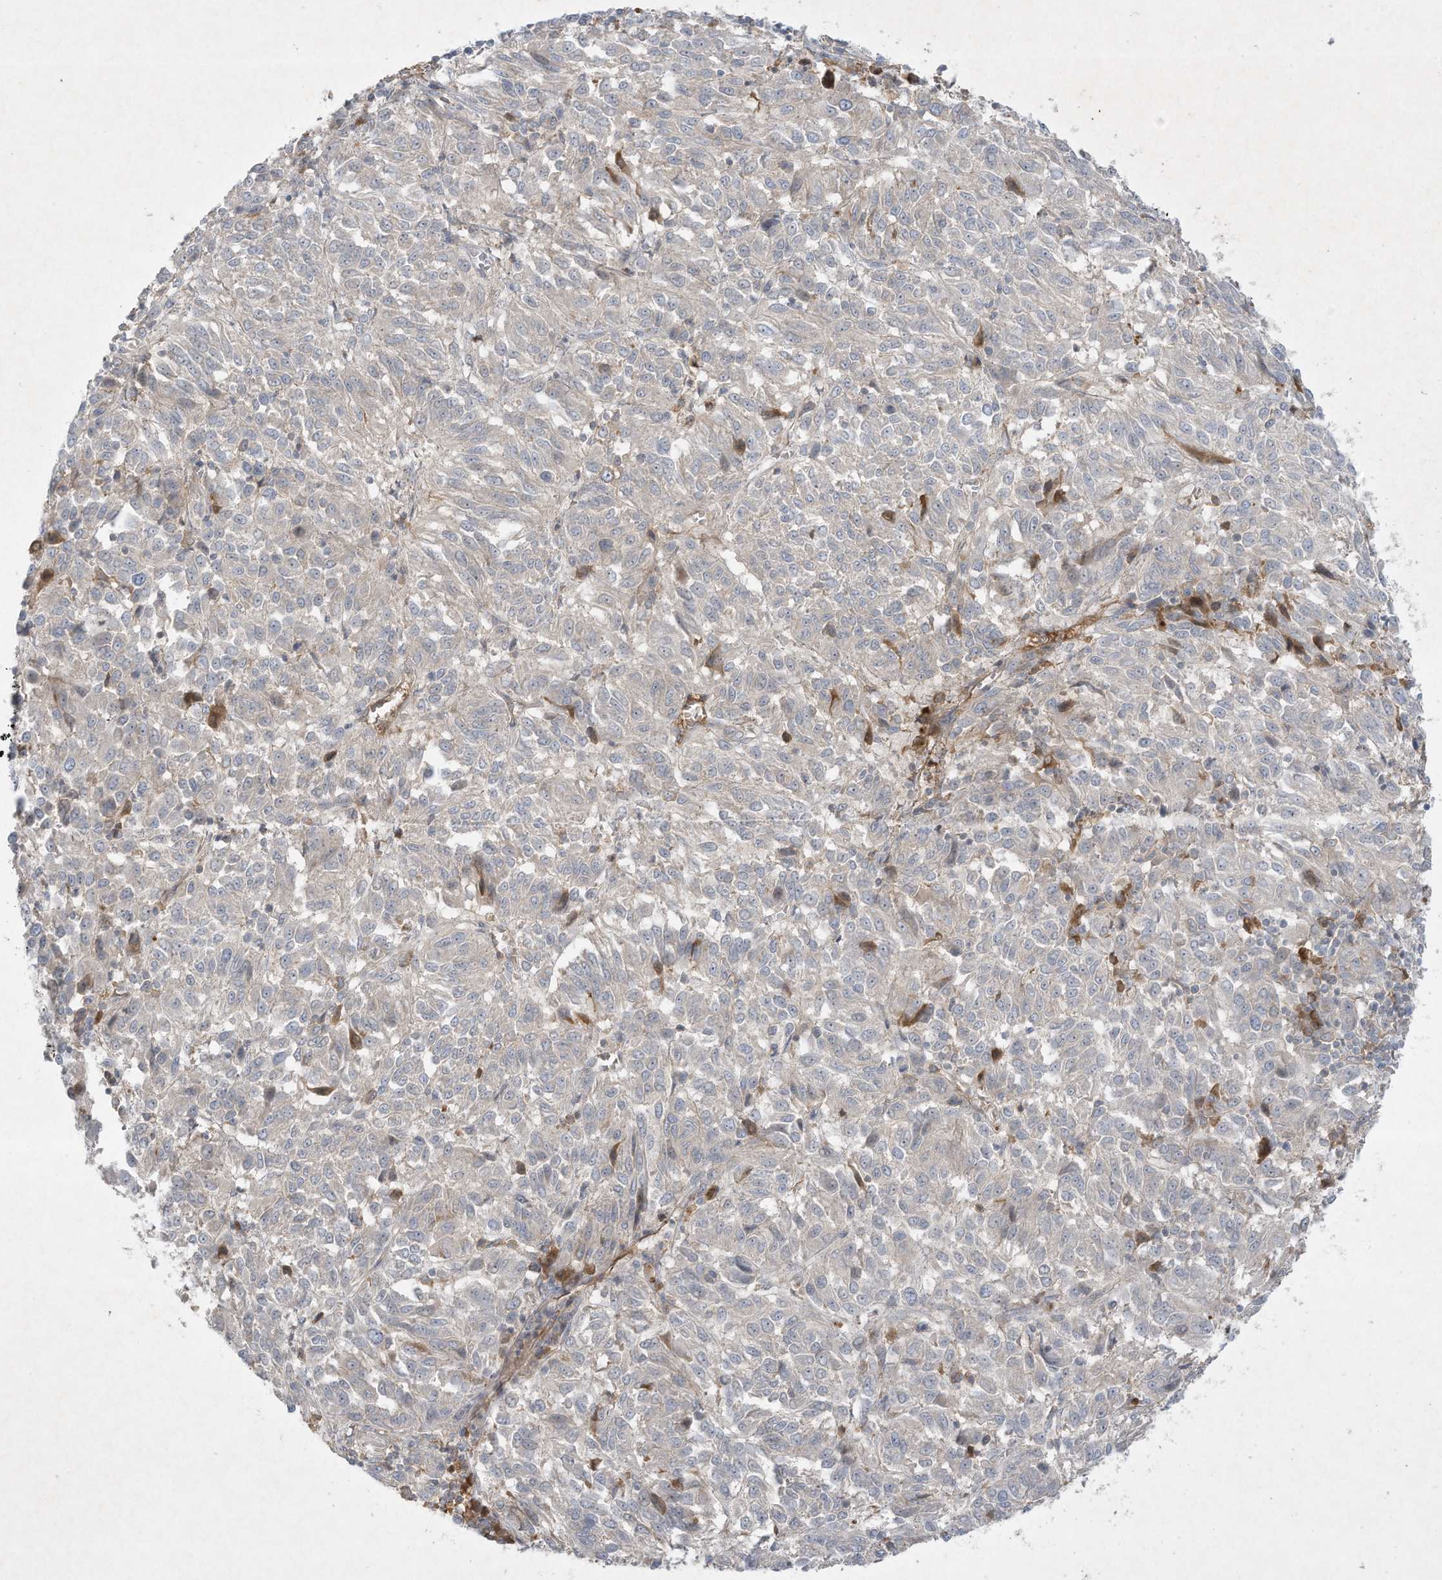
{"staining": {"intensity": "negative", "quantity": "none", "location": "none"}, "tissue": "melanoma", "cell_type": "Tumor cells", "image_type": "cancer", "snomed": [{"axis": "morphology", "description": "Malignant melanoma, Metastatic site"}, {"axis": "topography", "description": "Lung"}], "caption": "This is an IHC micrograph of melanoma. There is no staining in tumor cells.", "gene": "FETUB", "patient": {"sex": "male", "age": 64}}